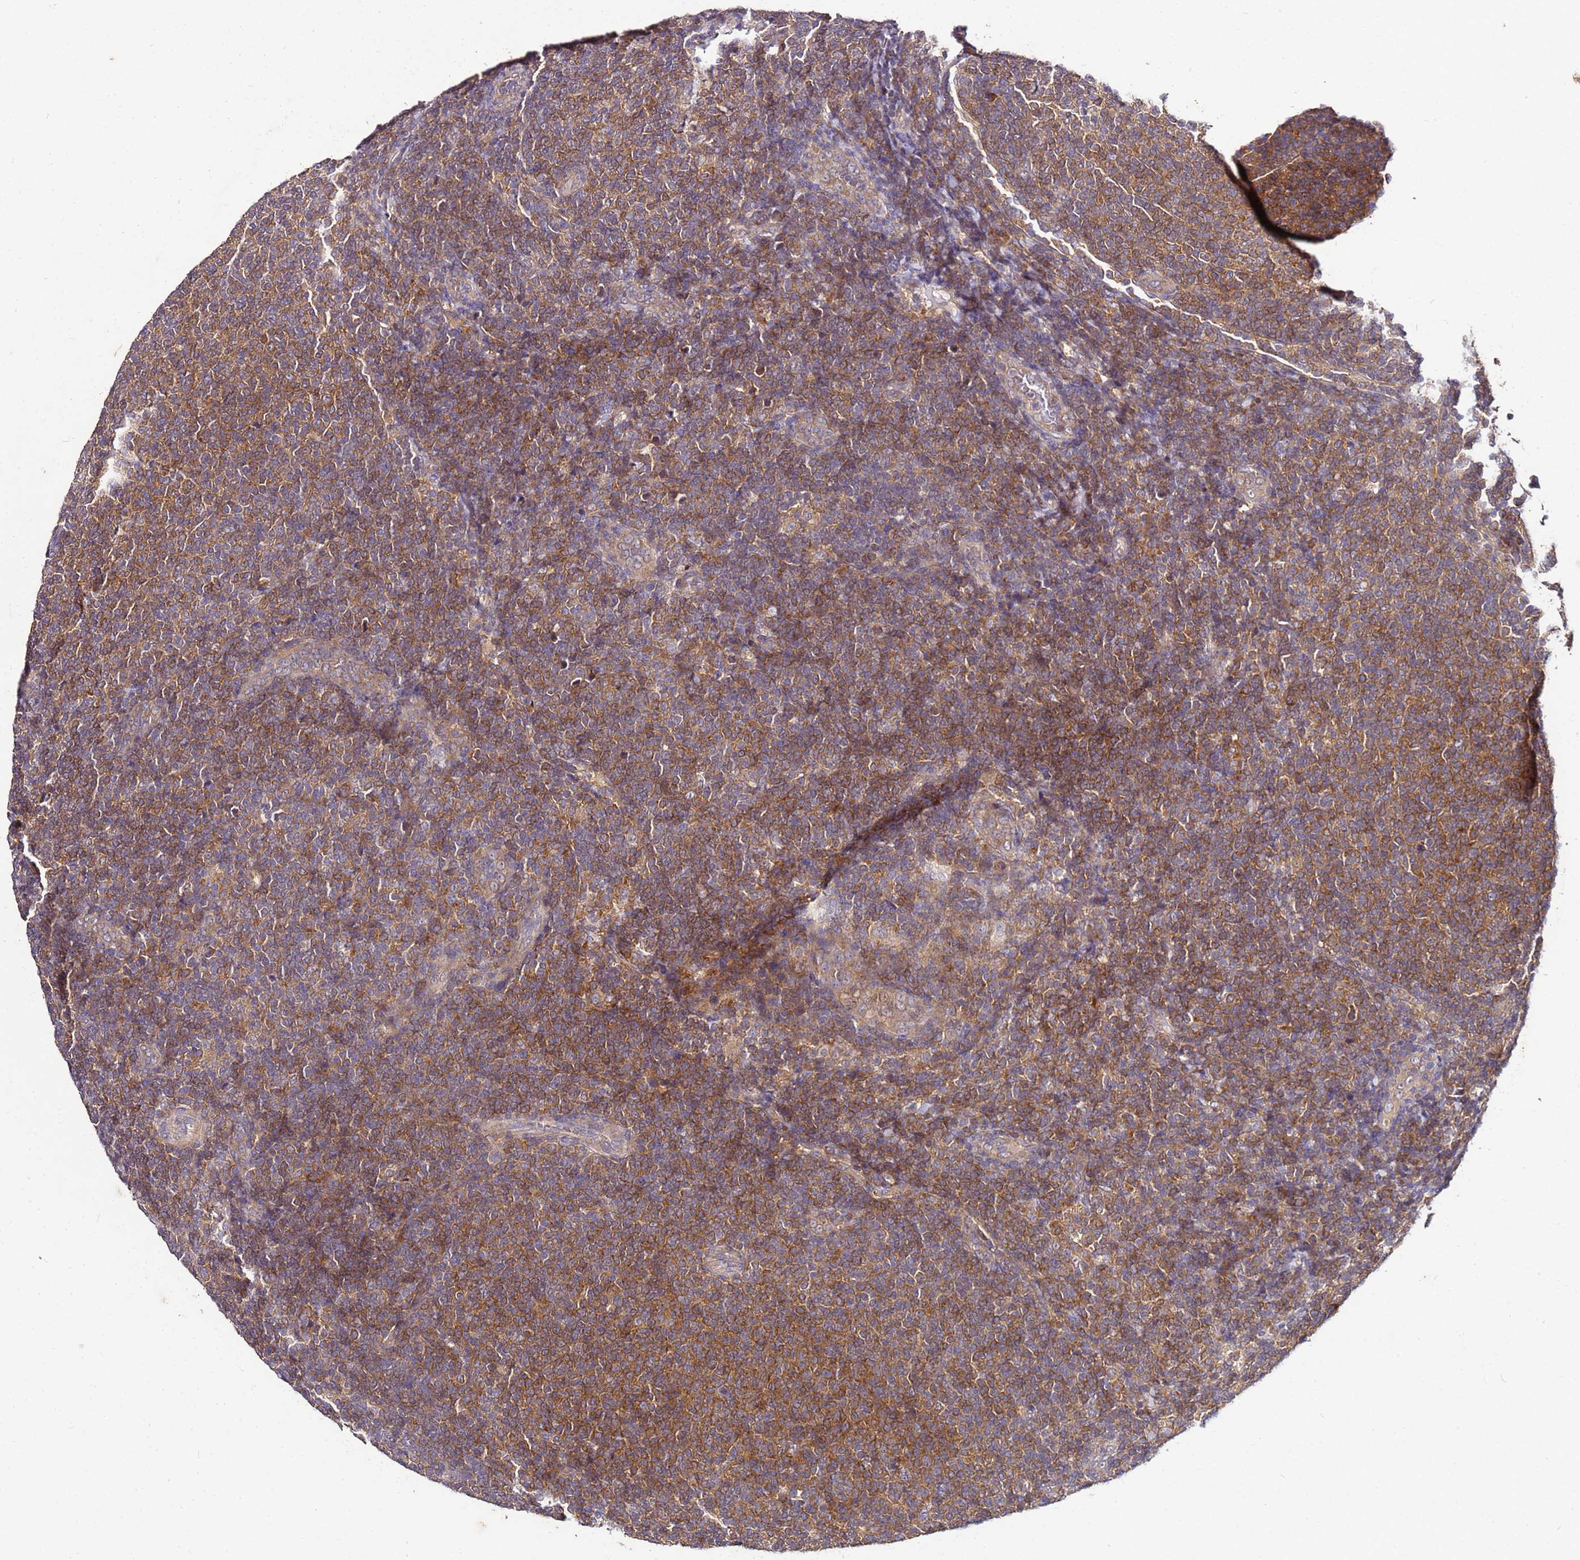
{"staining": {"intensity": "strong", "quantity": ">75%", "location": "cytoplasmic/membranous"}, "tissue": "lymphoma", "cell_type": "Tumor cells", "image_type": "cancer", "snomed": [{"axis": "morphology", "description": "Malignant lymphoma, non-Hodgkin's type, Low grade"}, {"axis": "topography", "description": "Lymph node"}], "caption": "Immunohistochemistry staining of low-grade malignant lymphoma, non-Hodgkin's type, which shows high levels of strong cytoplasmic/membranous positivity in about >75% of tumor cells indicating strong cytoplasmic/membranous protein positivity. The staining was performed using DAB (brown) for protein detection and nuclei were counterstained in hematoxylin (blue).", "gene": "GSPT2", "patient": {"sex": "male", "age": 66}}